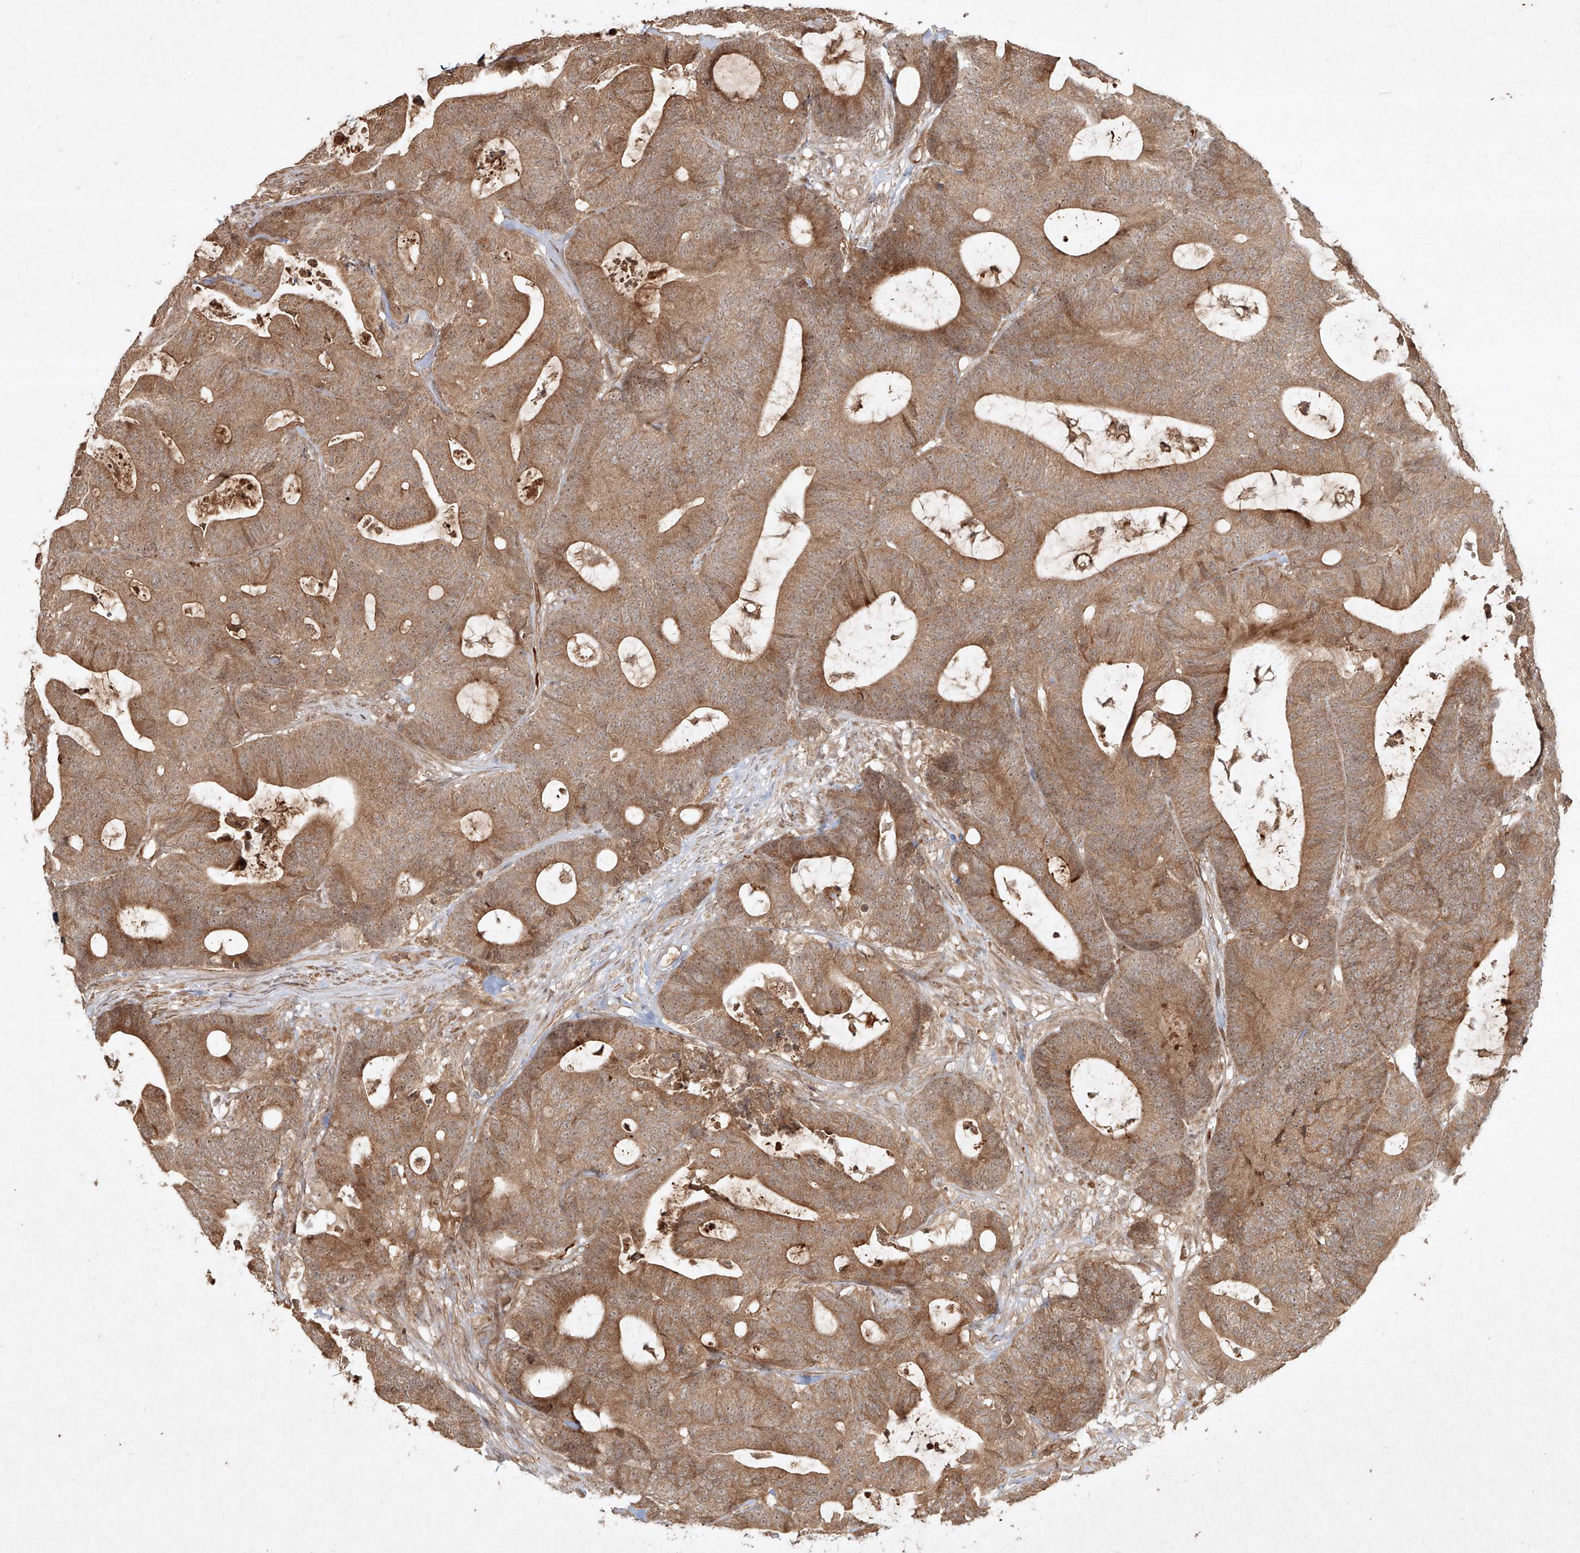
{"staining": {"intensity": "moderate", "quantity": ">75%", "location": "cytoplasmic/membranous,nuclear"}, "tissue": "colorectal cancer", "cell_type": "Tumor cells", "image_type": "cancer", "snomed": [{"axis": "morphology", "description": "Adenocarcinoma, NOS"}, {"axis": "topography", "description": "Colon"}], "caption": "Colorectal cancer (adenocarcinoma) was stained to show a protein in brown. There is medium levels of moderate cytoplasmic/membranous and nuclear positivity in approximately >75% of tumor cells.", "gene": "CYYR1", "patient": {"sex": "female", "age": 84}}